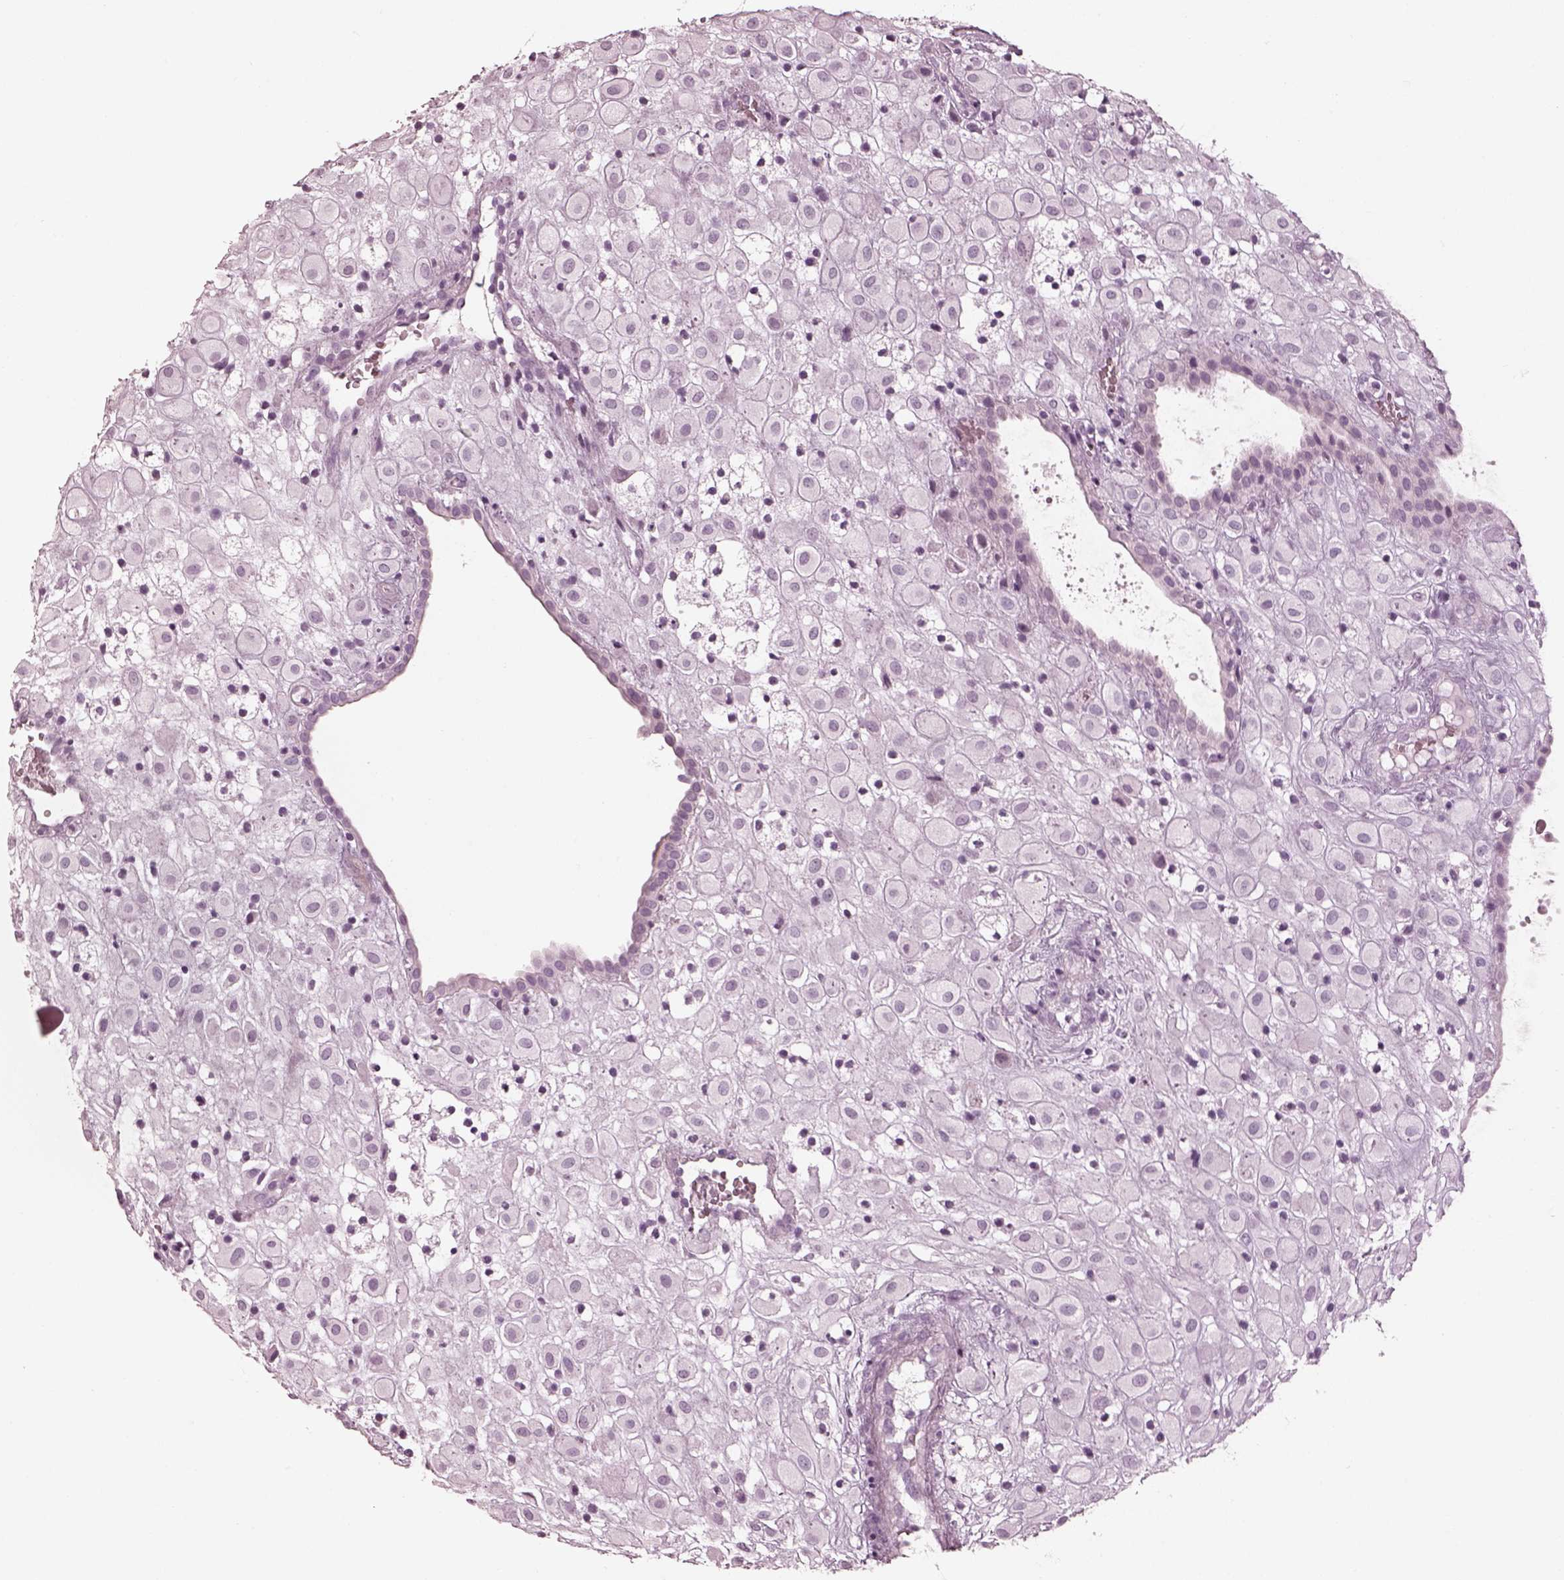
{"staining": {"intensity": "negative", "quantity": "none", "location": "none"}, "tissue": "placenta", "cell_type": "Decidual cells", "image_type": "normal", "snomed": [{"axis": "morphology", "description": "Normal tissue, NOS"}, {"axis": "topography", "description": "Placenta"}], "caption": "Immunohistochemistry micrograph of unremarkable placenta stained for a protein (brown), which reveals no expression in decidual cells.", "gene": "ENSG00000289258", "patient": {"sex": "female", "age": 24}}